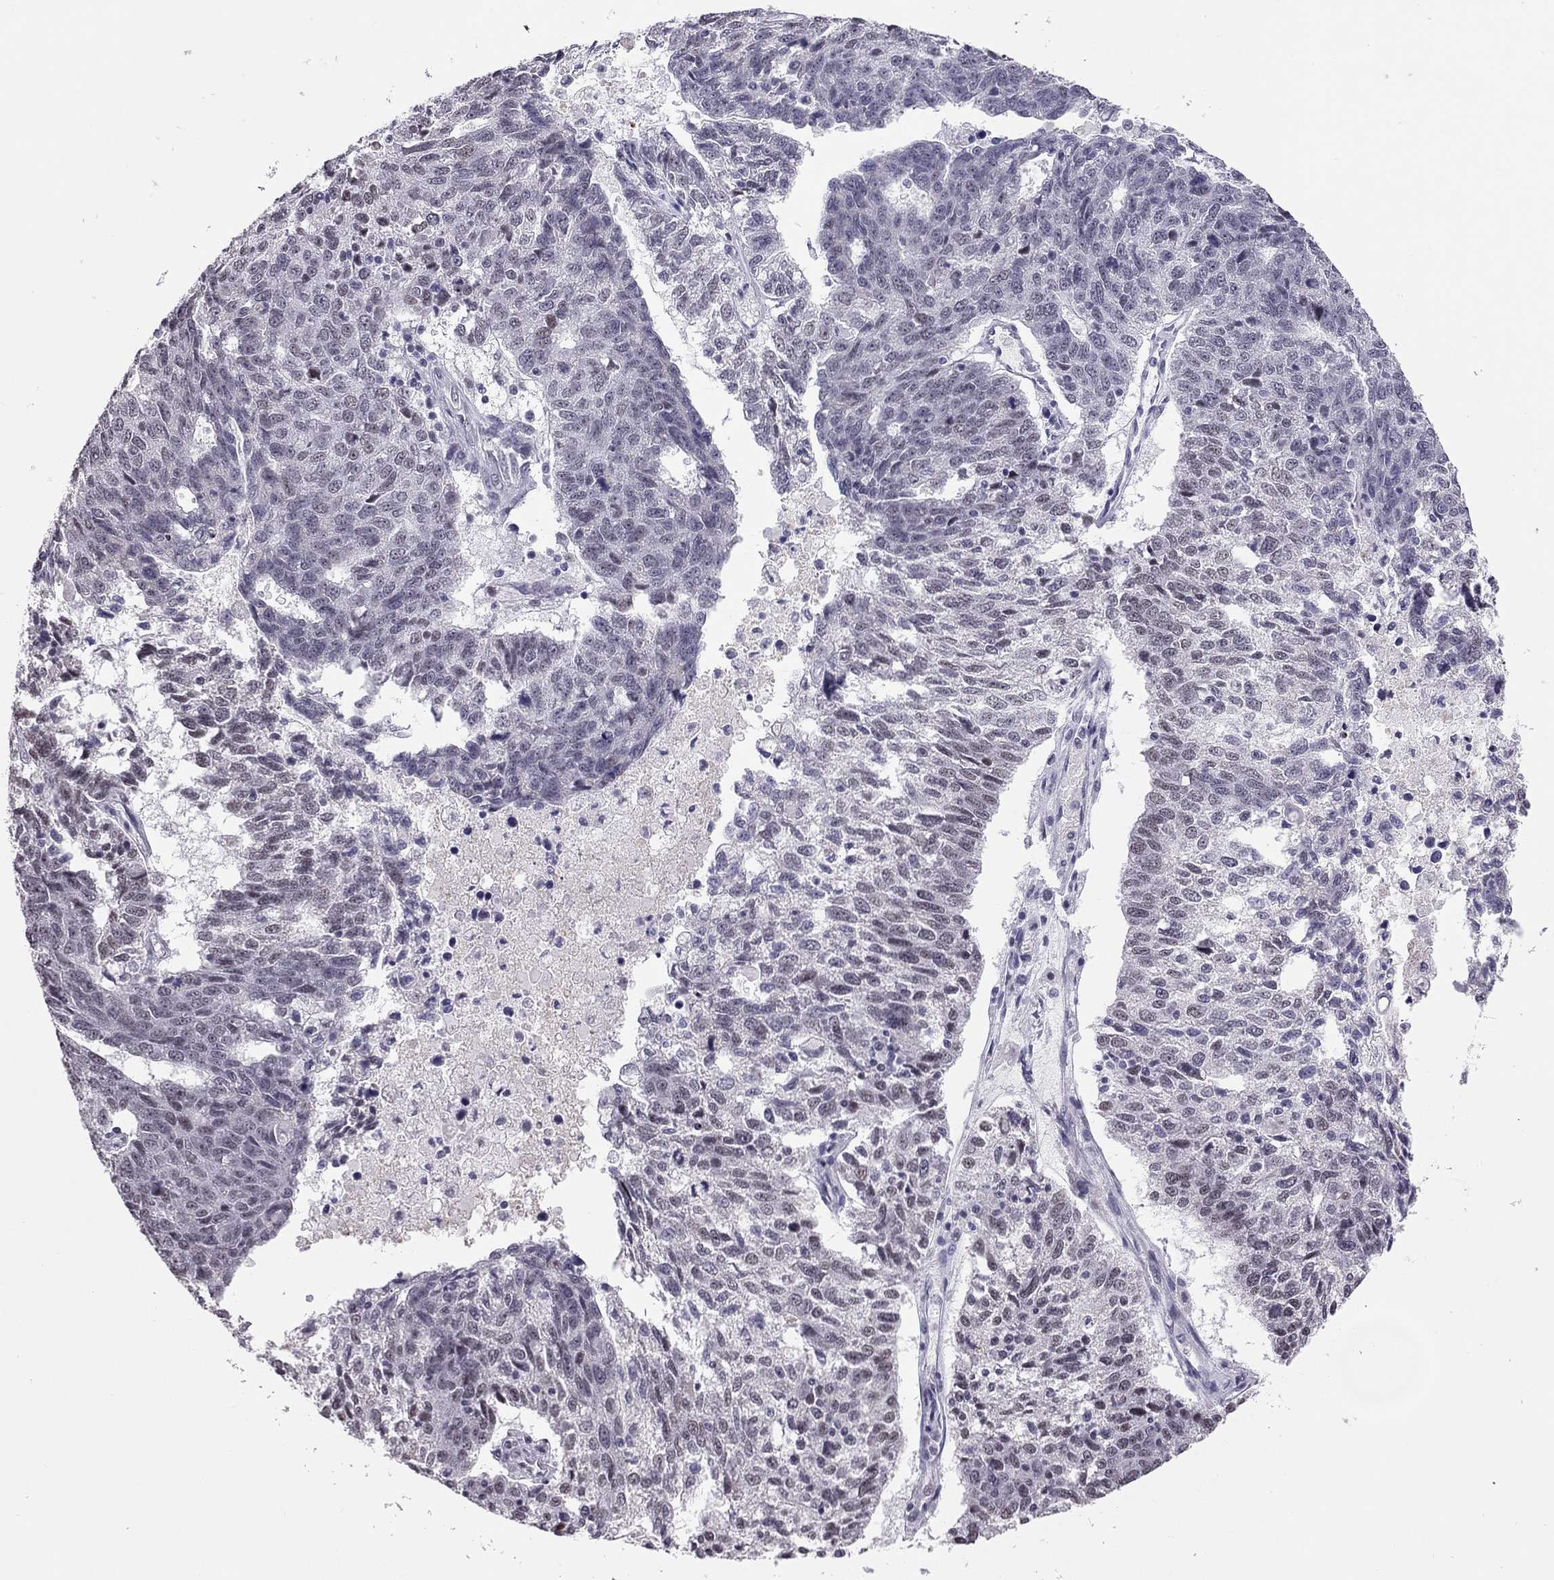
{"staining": {"intensity": "negative", "quantity": "none", "location": "none"}, "tissue": "ovarian cancer", "cell_type": "Tumor cells", "image_type": "cancer", "snomed": [{"axis": "morphology", "description": "Cystadenocarcinoma, serous, NOS"}, {"axis": "topography", "description": "Ovary"}], "caption": "Tumor cells are negative for protein expression in human serous cystadenocarcinoma (ovarian).", "gene": "PPP1R3A", "patient": {"sex": "female", "age": 71}}